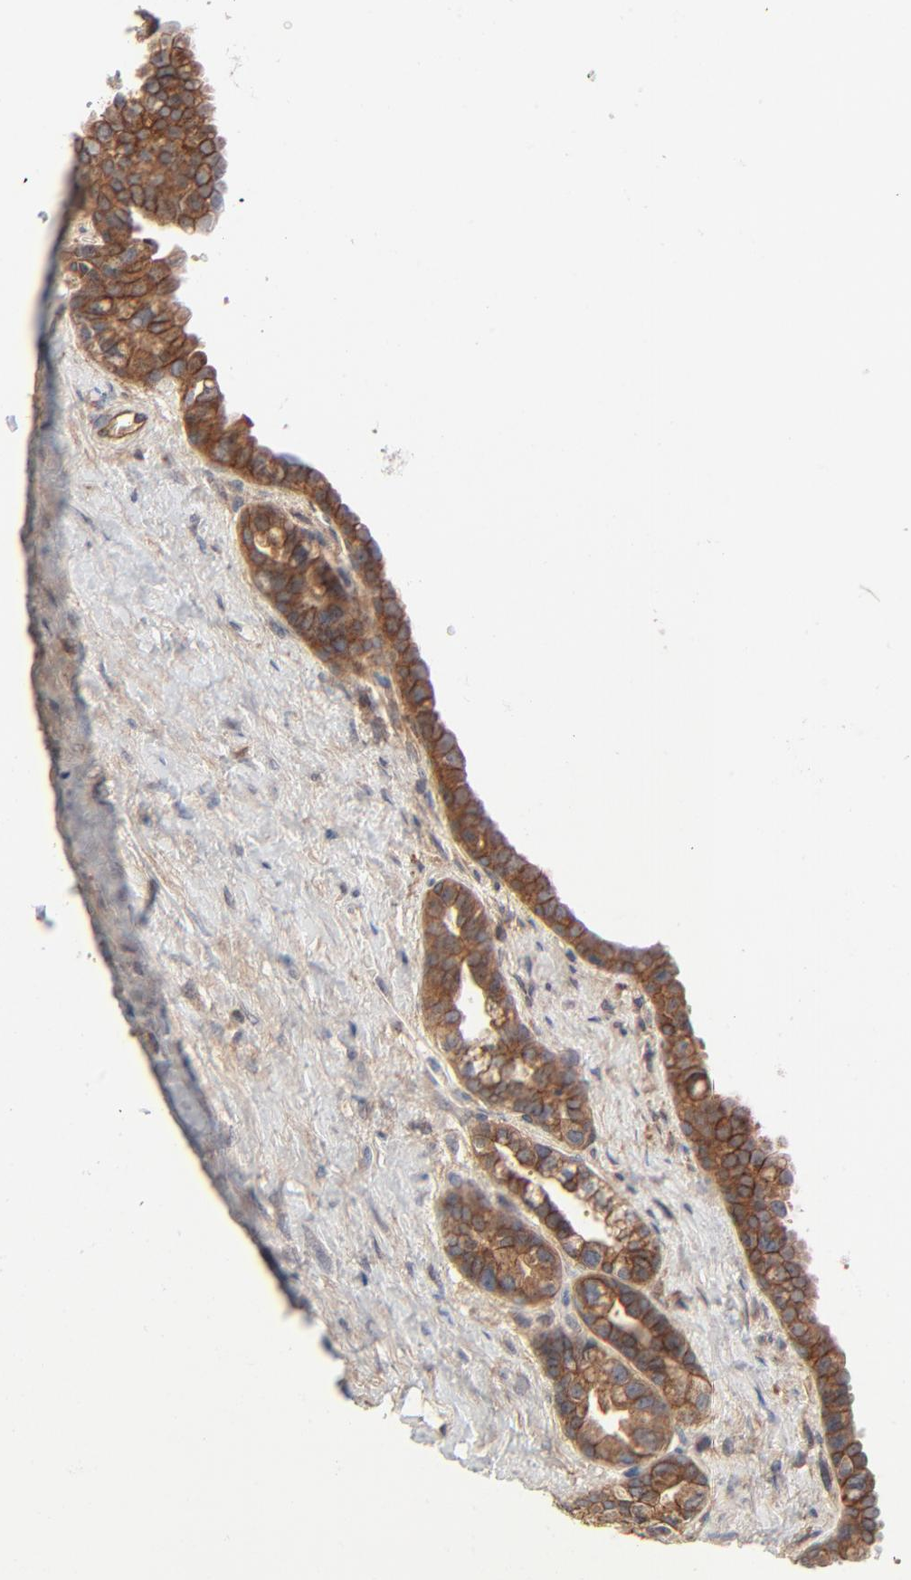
{"staining": {"intensity": "moderate", "quantity": ">75%", "location": "cytoplasmic/membranous"}, "tissue": "seminal vesicle", "cell_type": "Glandular cells", "image_type": "normal", "snomed": [{"axis": "morphology", "description": "Normal tissue, NOS"}, {"axis": "topography", "description": "Seminal veicle"}], "caption": "A micrograph showing moderate cytoplasmic/membranous positivity in about >75% of glandular cells in unremarkable seminal vesicle, as visualized by brown immunohistochemical staining.", "gene": "ABLIM3", "patient": {"sex": "male", "age": 61}}